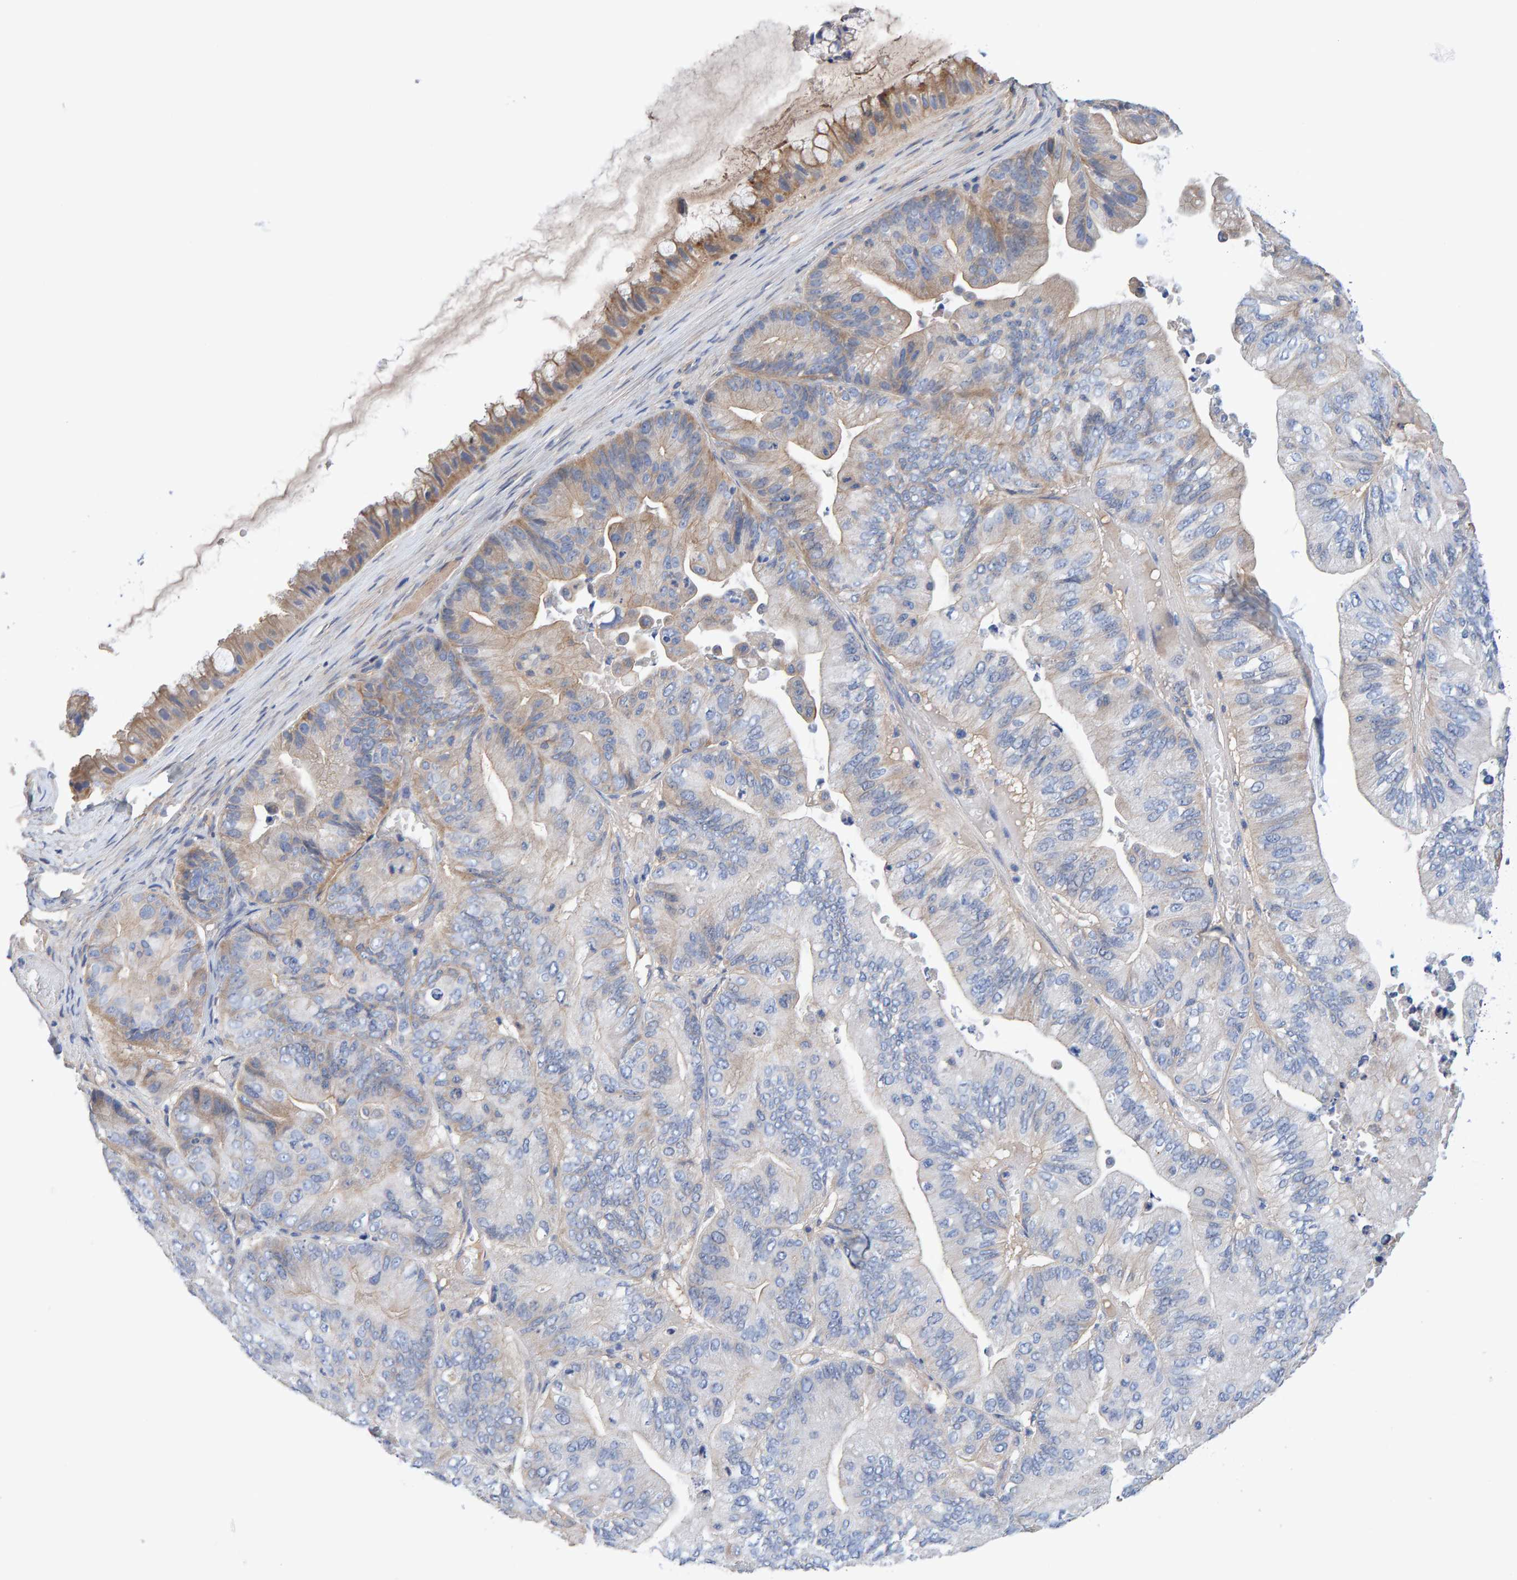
{"staining": {"intensity": "weak", "quantity": "25%-75%", "location": "cytoplasmic/membranous"}, "tissue": "ovarian cancer", "cell_type": "Tumor cells", "image_type": "cancer", "snomed": [{"axis": "morphology", "description": "Cystadenocarcinoma, mucinous, NOS"}, {"axis": "topography", "description": "Ovary"}], "caption": "A micrograph of ovarian cancer (mucinous cystadenocarcinoma) stained for a protein demonstrates weak cytoplasmic/membranous brown staining in tumor cells.", "gene": "EFR3A", "patient": {"sex": "female", "age": 61}}